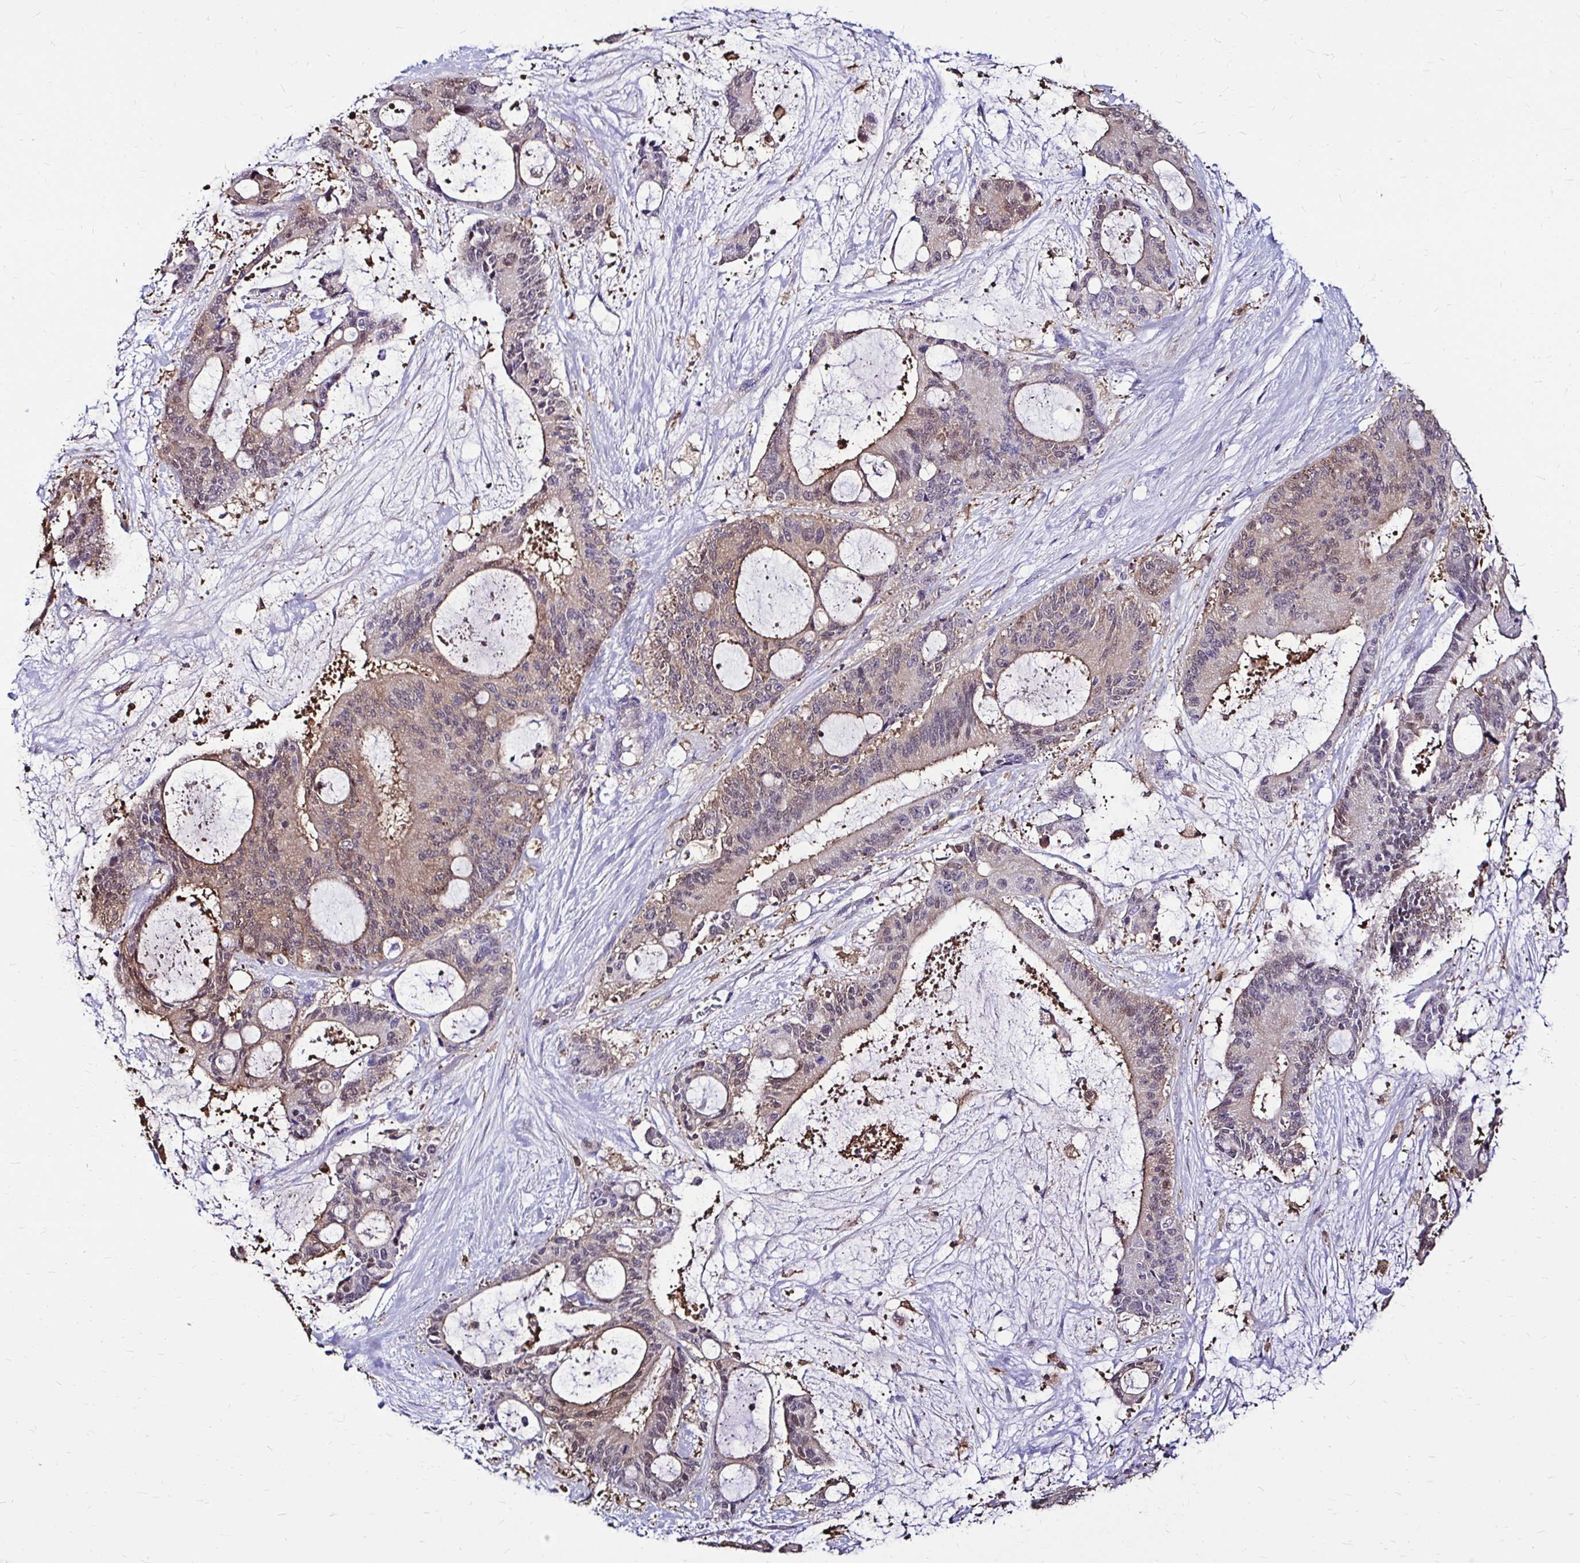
{"staining": {"intensity": "weak", "quantity": "25%-75%", "location": "cytoplasmic/membranous,nuclear"}, "tissue": "liver cancer", "cell_type": "Tumor cells", "image_type": "cancer", "snomed": [{"axis": "morphology", "description": "Normal tissue, NOS"}, {"axis": "morphology", "description": "Cholangiocarcinoma"}, {"axis": "topography", "description": "Liver"}, {"axis": "topography", "description": "Peripheral nerve tissue"}], "caption": "The histopathology image exhibits a brown stain indicating the presence of a protein in the cytoplasmic/membranous and nuclear of tumor cells in cholangiocarcinoma (liver).", "gene": "IDH1", "patient": {"sex": "female", "age": 73}}